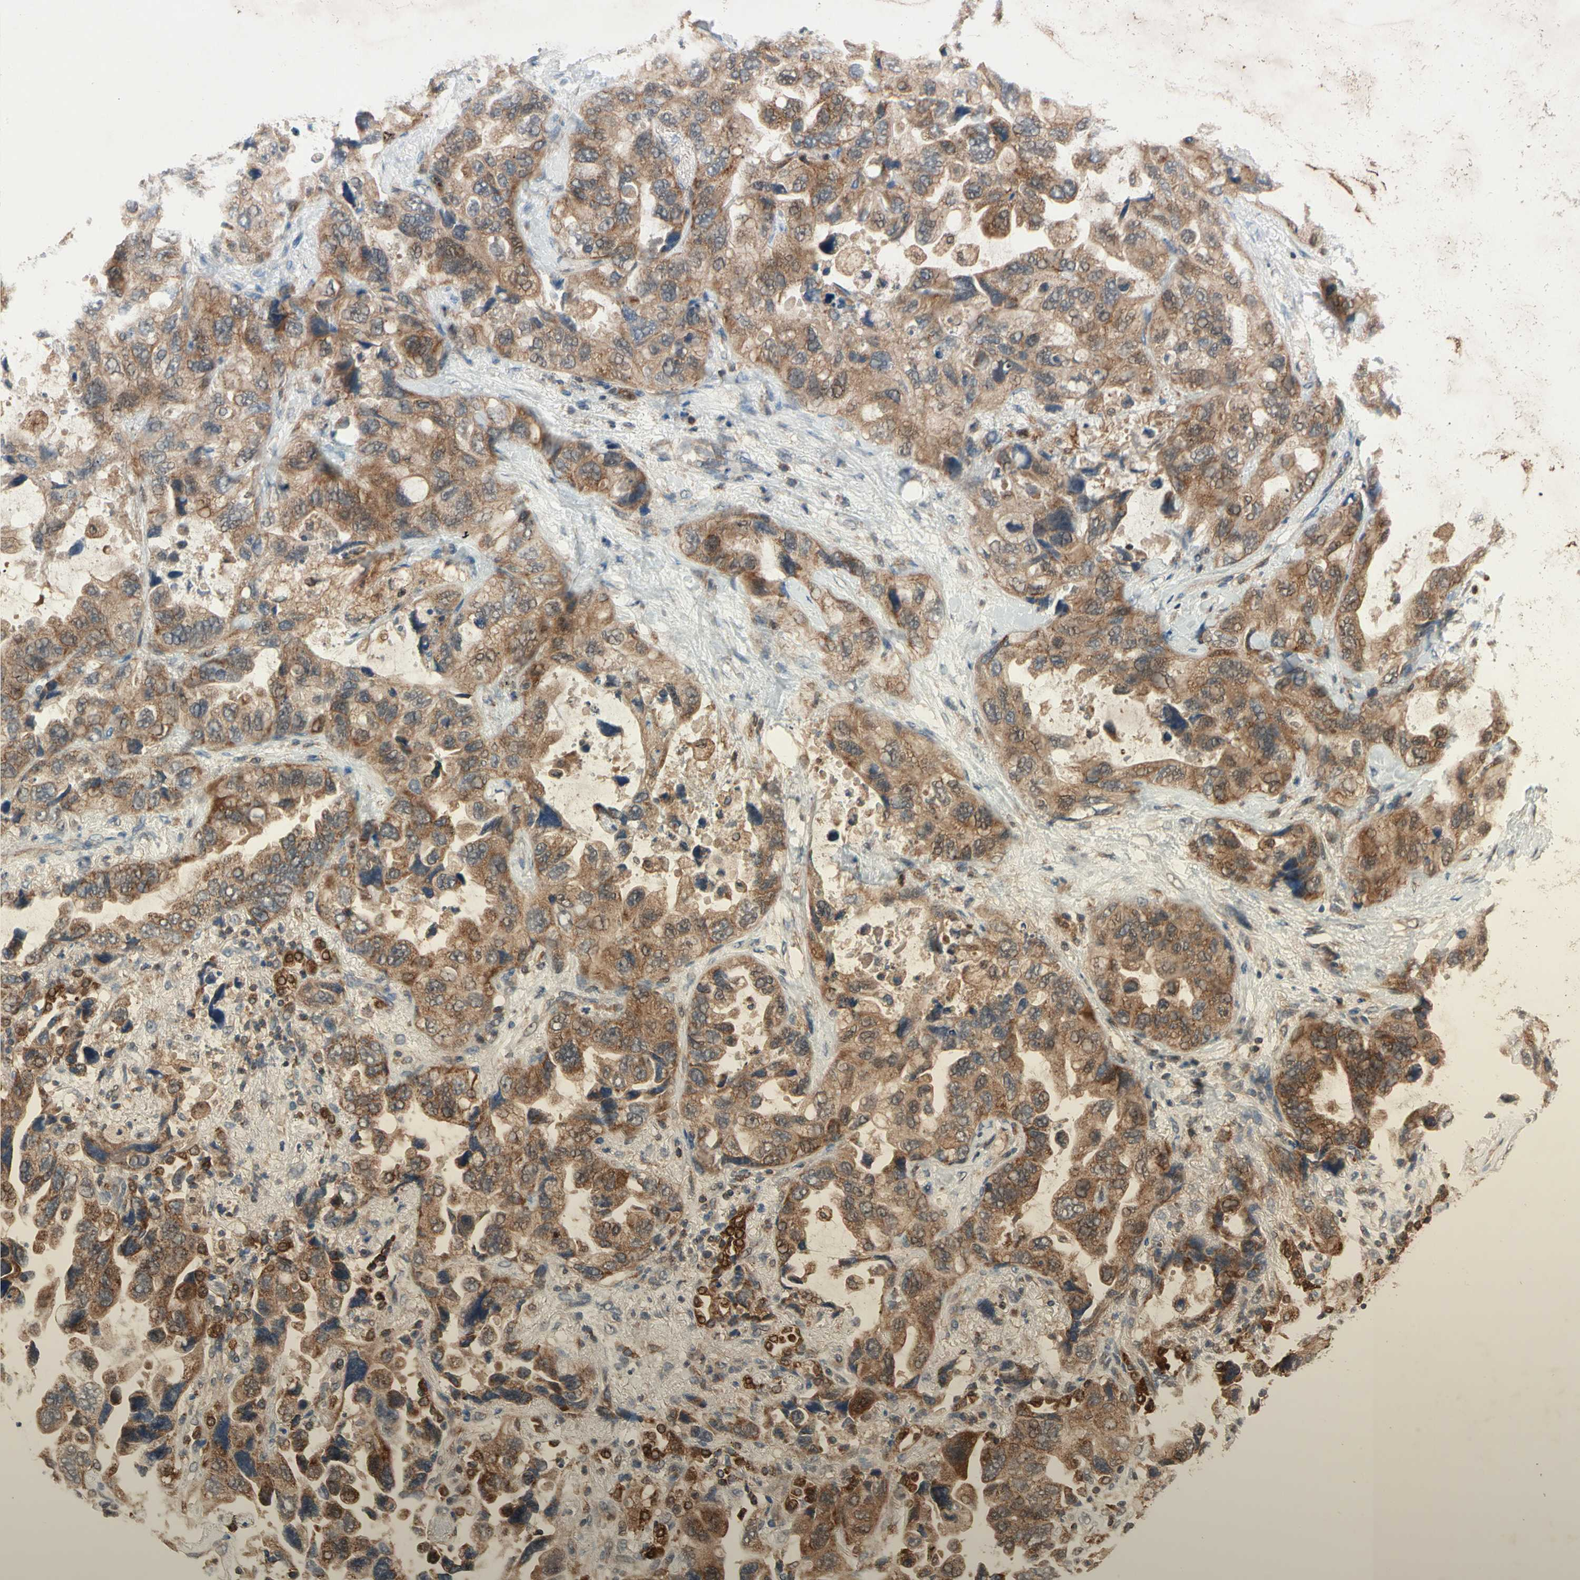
{"staining": {"intensity": "moderate", "quantity": ">75%", "location": "cytoplasmic/membranous"}, "tissue": "lung cancer", "cell_type": "Tumor cells", "image_type": "cancer", "snomed": [{"axis": "morphology", "description": "Squamous cell carcinoma, NOS"}, {"axis": "topography", "description": "Lung"}], "caption": "High-magnification brightfield microscopy of lung squamous cell carcinoma stained with DAB (3,3'-diaminobenzidine) (brown) and counterstained with hematoxylin (blue). tumor cells exhibit moderate cytoplasmic/membranous staining is present in approximately>75% of cells.", "gene": "MTHFS", "patient": {"sex": "female", "age": 73}}